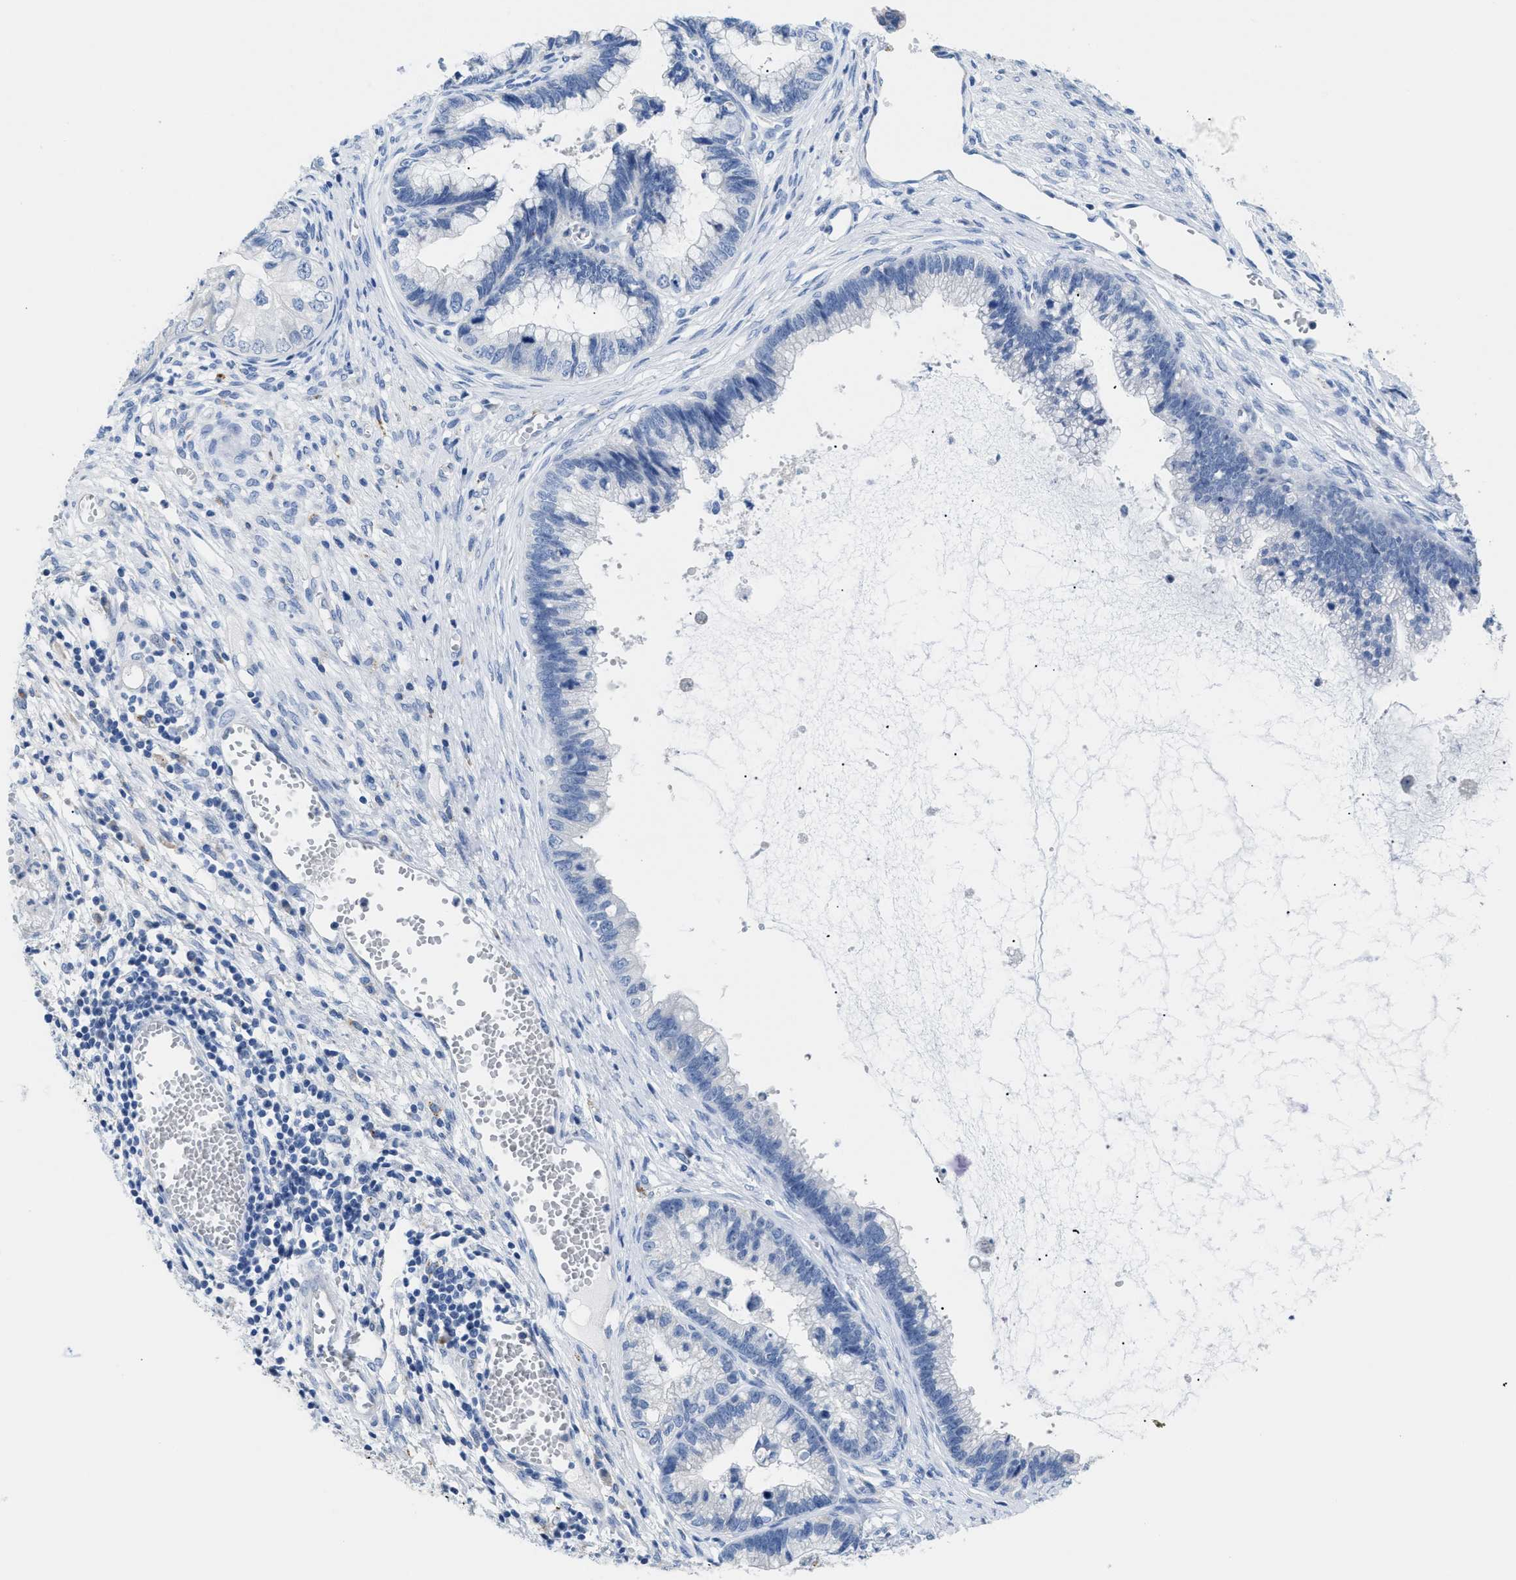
{"staining": {"intensity": "negative", "quantity": "none", "location": "none"}, "tissue": "cervical cancer", "cell_type": "Tumor cells", "image_type": "cancer", "snomed": [{"axis": "morphology", "description": "Adenocarcinoma, NOS"}, {"axis": "topography", "description": "Cervix"}], "caption": "Cervical cancer was stained to show a protein in brown. There is no significant staining in tumor cells.", "gene": "APOBEC2", "patient": {"sex": "female", "age": 44}}